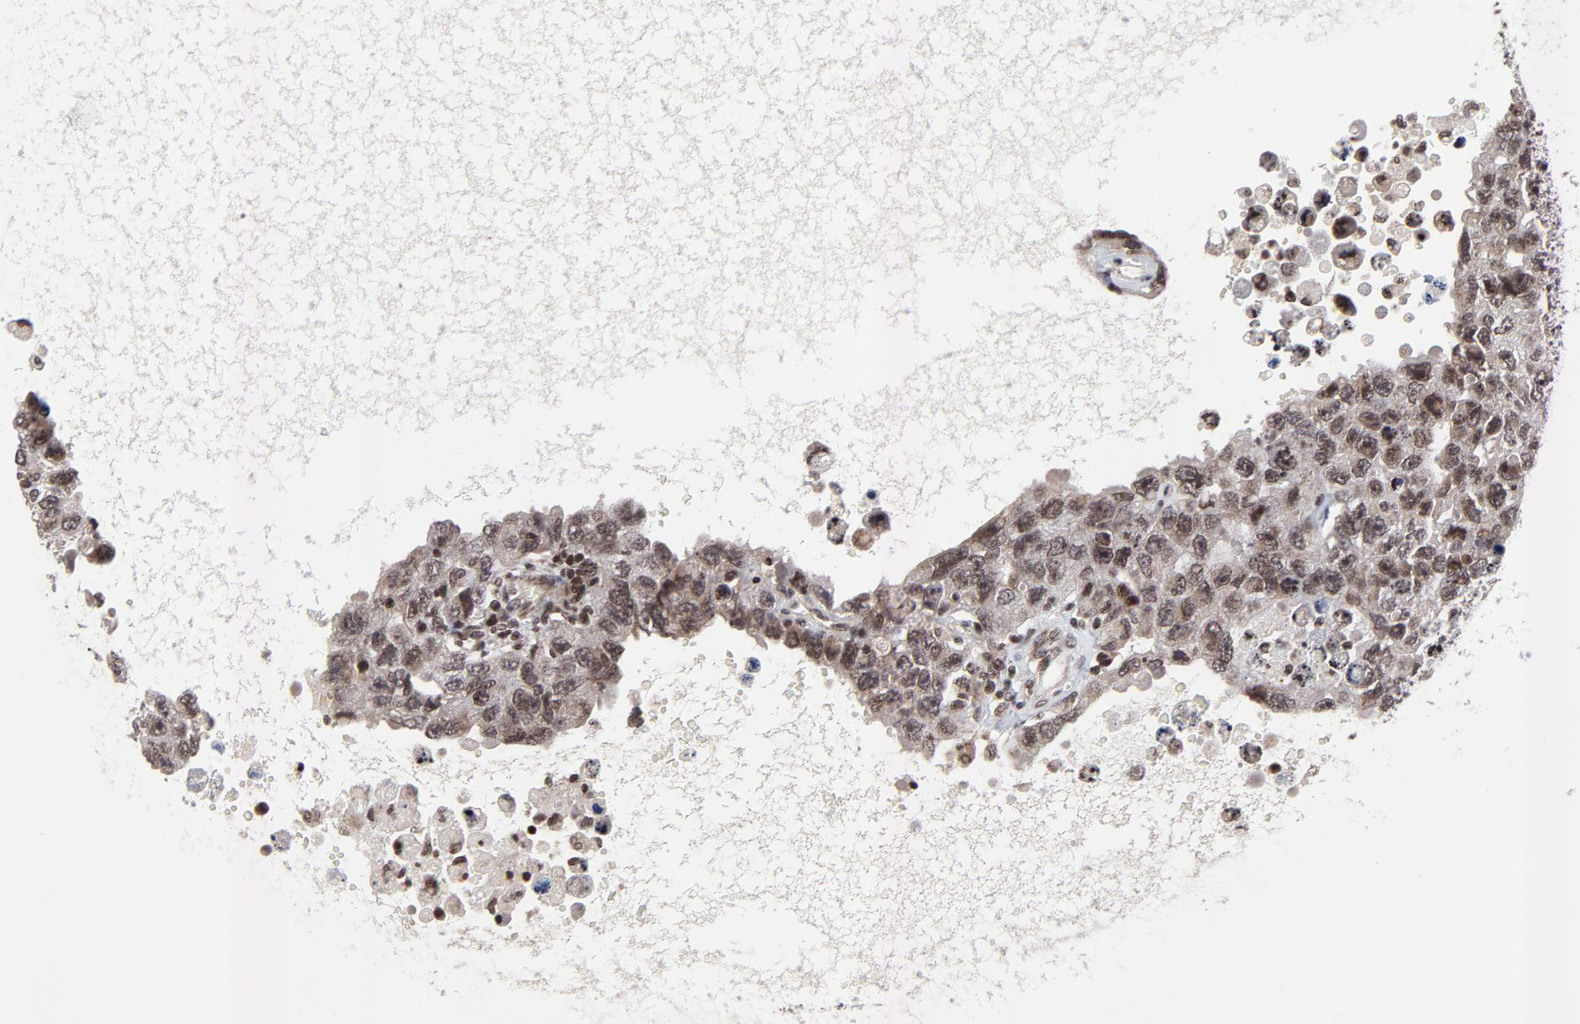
{"staining": {"intensity": "moderate", "quantity": ">75%", "location": "cytoplasmic/membranous,nuclear"}, "tissue": "testis cancer", "cell_type": "Tumor cells", "image_type": "cancer", "snomed": [{"axis": "morphology", "description": "Carcinoma, Embryonal, NOS"}, {"axis": "topography", "description": "Testis"}], "caption": "The micrograph displays a brown stain indicating the presence of a protein in the cytoplasmic/membranous and nuclear of tumor cells in embryonal carcinoma (testis).", "gene": "ZNF777", "patient": {"sex": "male", "age": 26}}